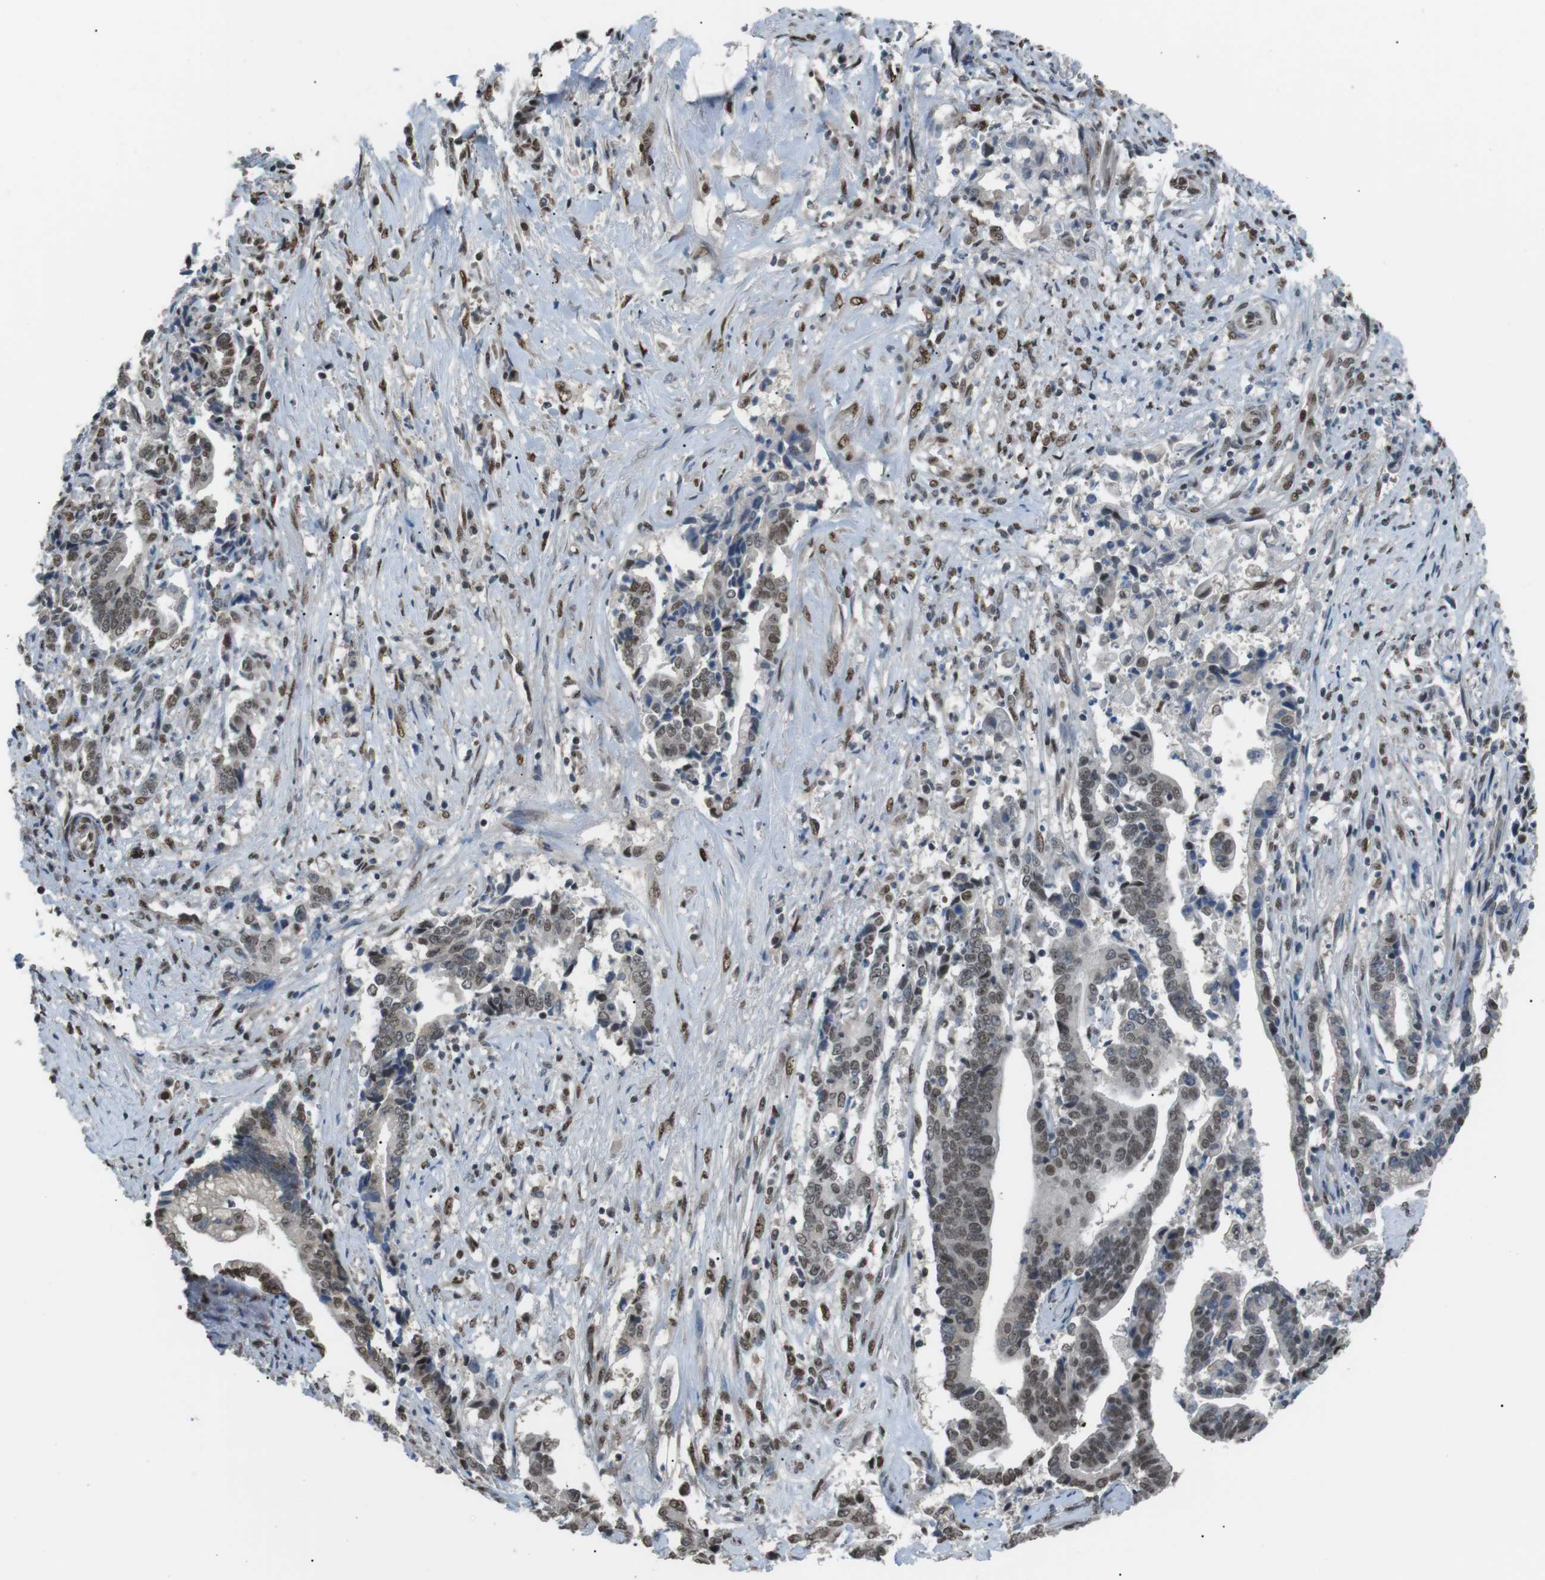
{"staining": {"intensity": "weak", "quantity": ">75%", "location": "nuclear"}, "tissue": "liver cancer", "cell_type": "Tumor cells", "image_type": "cancer", "snomed": [{"axis": "morphology", "description": "Cholangiocarcinoma"}, {"axis": "topography", "description": "Liver"}], "caption": "Tumor cells exhibit weak nuclear expression in approximately >75% of cells in cholangiocarcinoma (liver).", "gene": "SRPK2", "patient": {"sex": "male", "age": 57}}